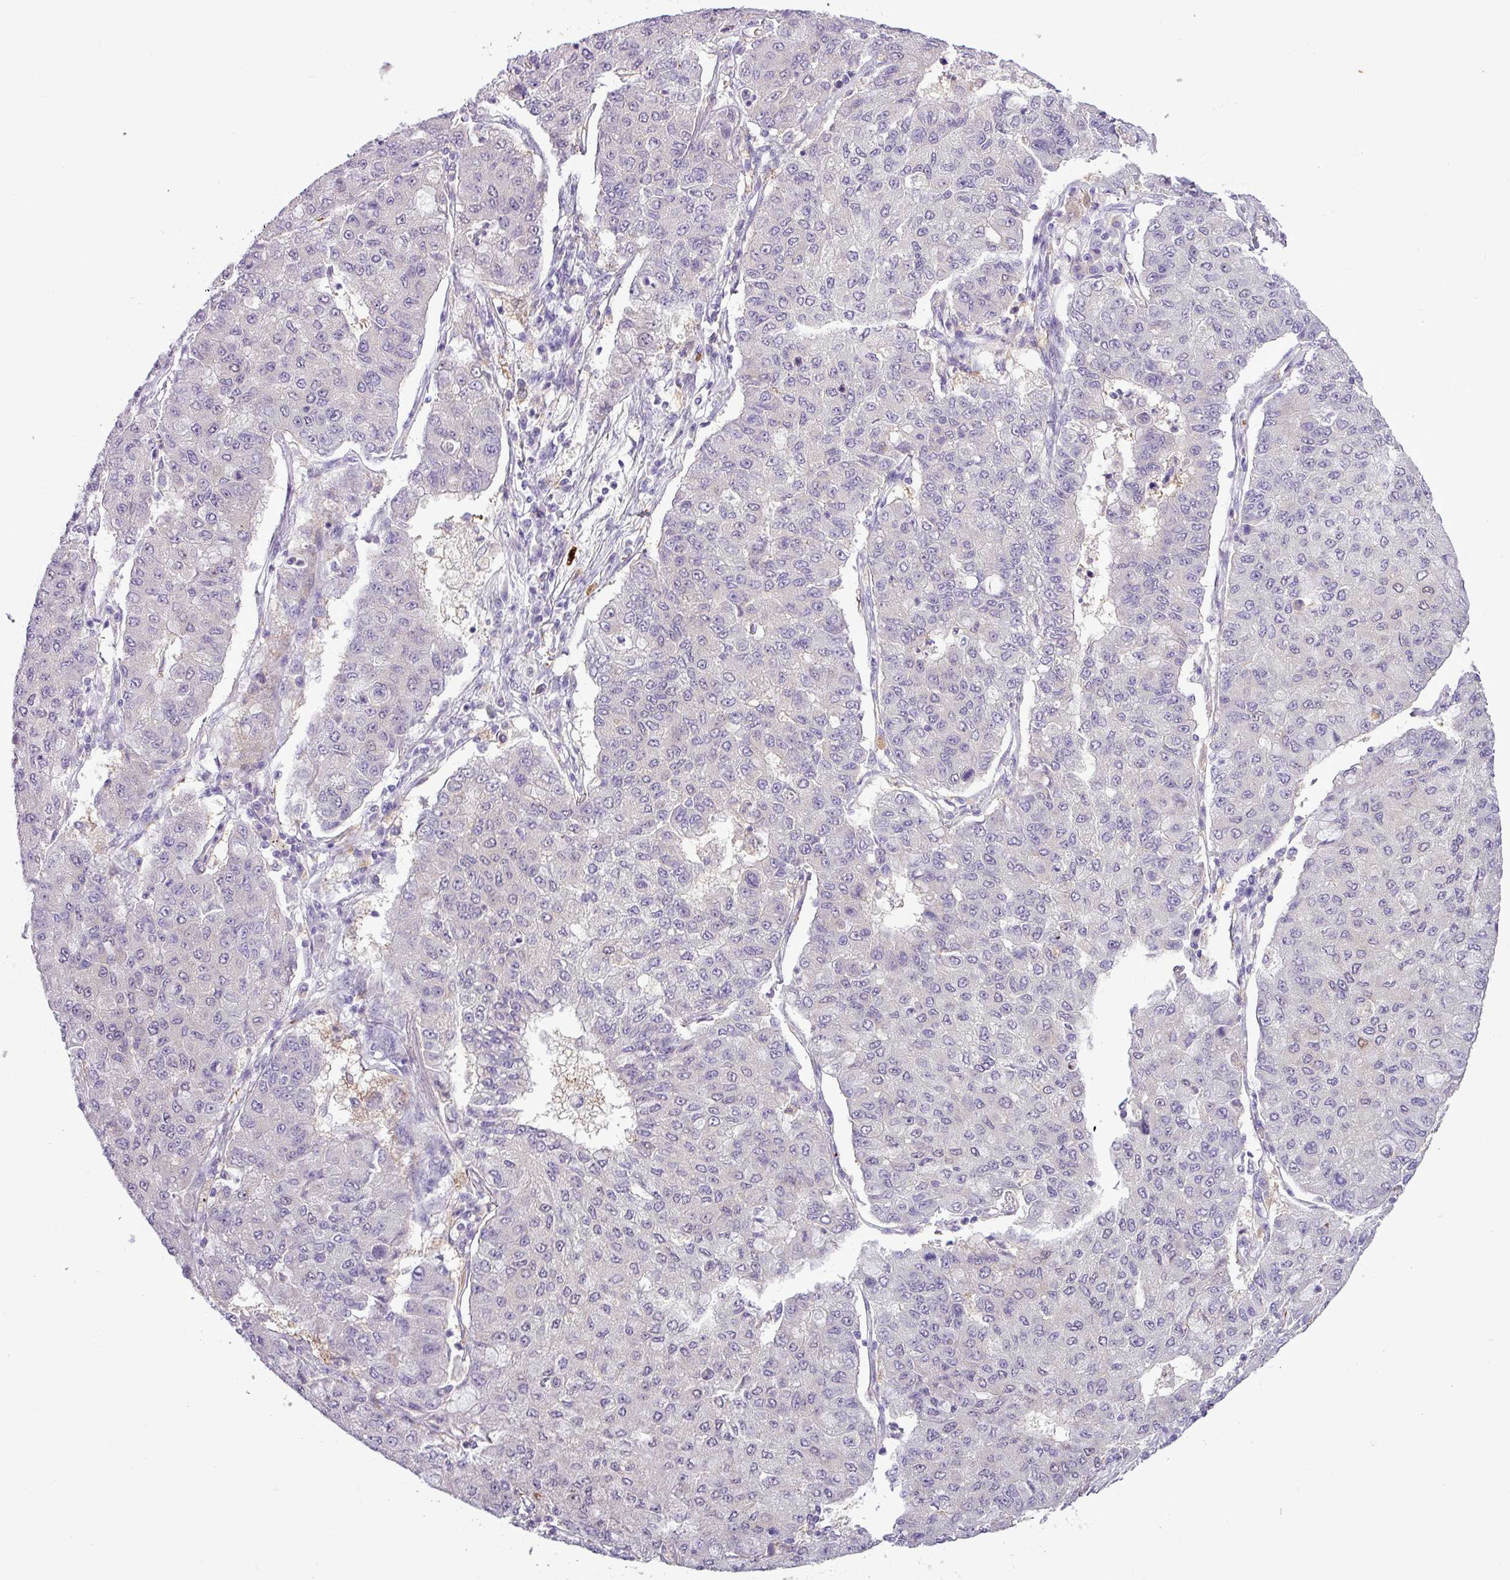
{"staining": {"intensity": "negative", "quantity": "none", "location": "none"}, "tissue": "lung cancer", "cell_type": "Tumor cells", "image_type": "cancer", "snomed": [{"axis": "morphology", "description": "Squamous cell carcinoma, NOS"}, {"axis": "topography", "description": "Lung"}], "caption": "Tumor cells are negative for protein expression in human squamous cell carcinoma (lung). (DAB (3,3'-diaminobenzidine) immunohistochemistry (IHC), high magnification).", "gene": "TMEM200C", "patient": {"sex": "male", "age": 74}}